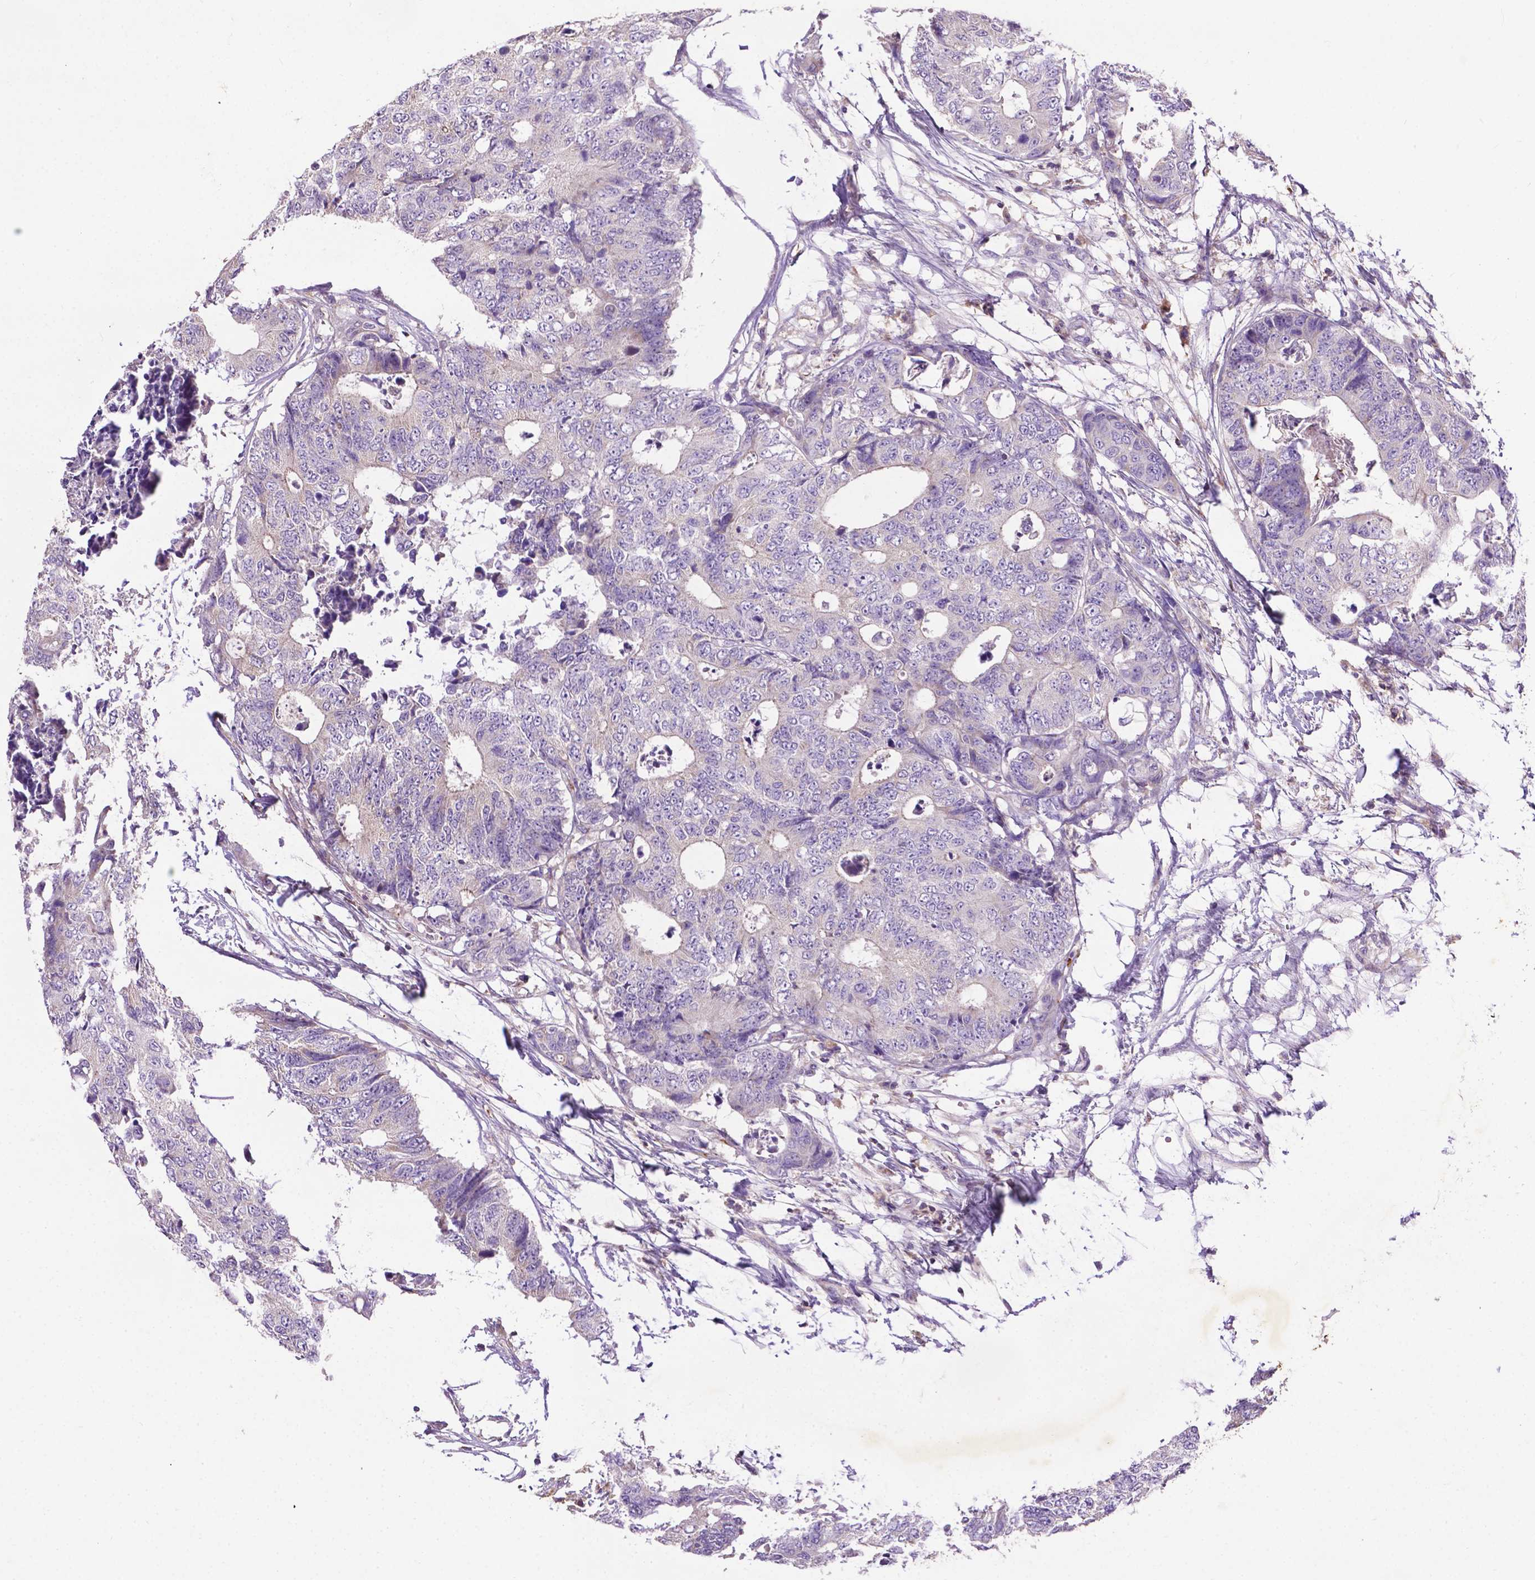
{"staining": {"intensity": "negative", "quantity": "none", "location": "none"}, "tissue": "colorectal cancer", "cell_type": "Tumor cells", "image_type": "cancer", "snomed": [{"axis": "morphology", "description": "Adenocarcinoma, NOS"}, {"axis": "topography", "description": "Colon"}], "caption": "Tumor cells show no significant protein expression in colorectal cancer. (Brightfield microscopy of DAB (3,3'-diaminobenzidine) immunohistochemistry (IHC) at high magnification).", "gene": "SPNS2", "patient": {"sex": "female", "age": 48}}